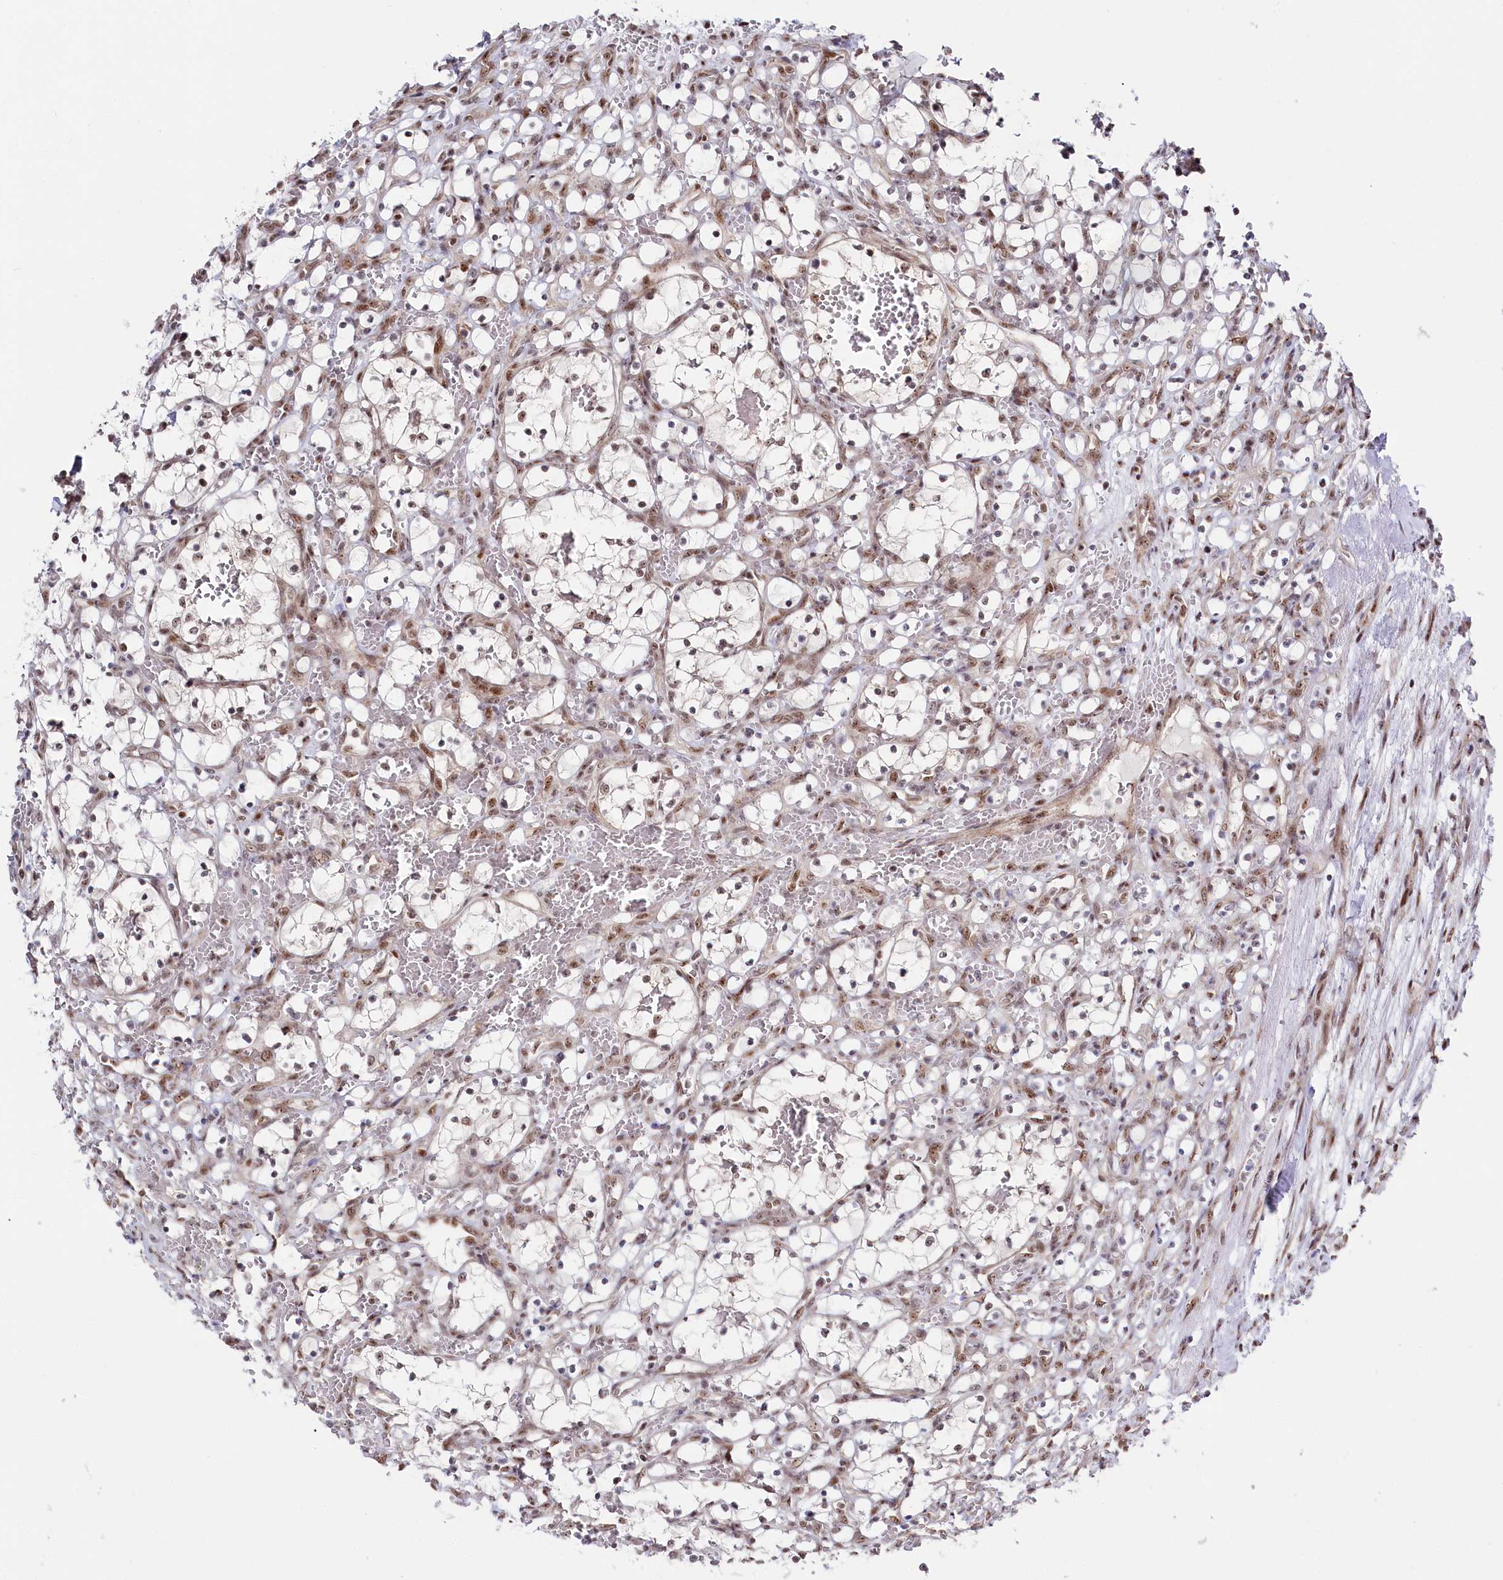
{"staining": {"intensity": "negative", "quantity": "none", "location": "none"}, "tissue": "renal cancer", "cell_type": "Tumor cells", "image_type": "cancer", "snomed": [{"axis": "morphology", "description": "Adenocarcinoma, NOS"}, {"axis": "topography", "description": "Kidney"}], "caption": "High power microscopy image of an IHC photomicrograph of adenocarcinoma (renal), revealing no significant staining in tumor cells.", "gene": "POLR2H", "patient": {"sex": "female", "age": 69}}